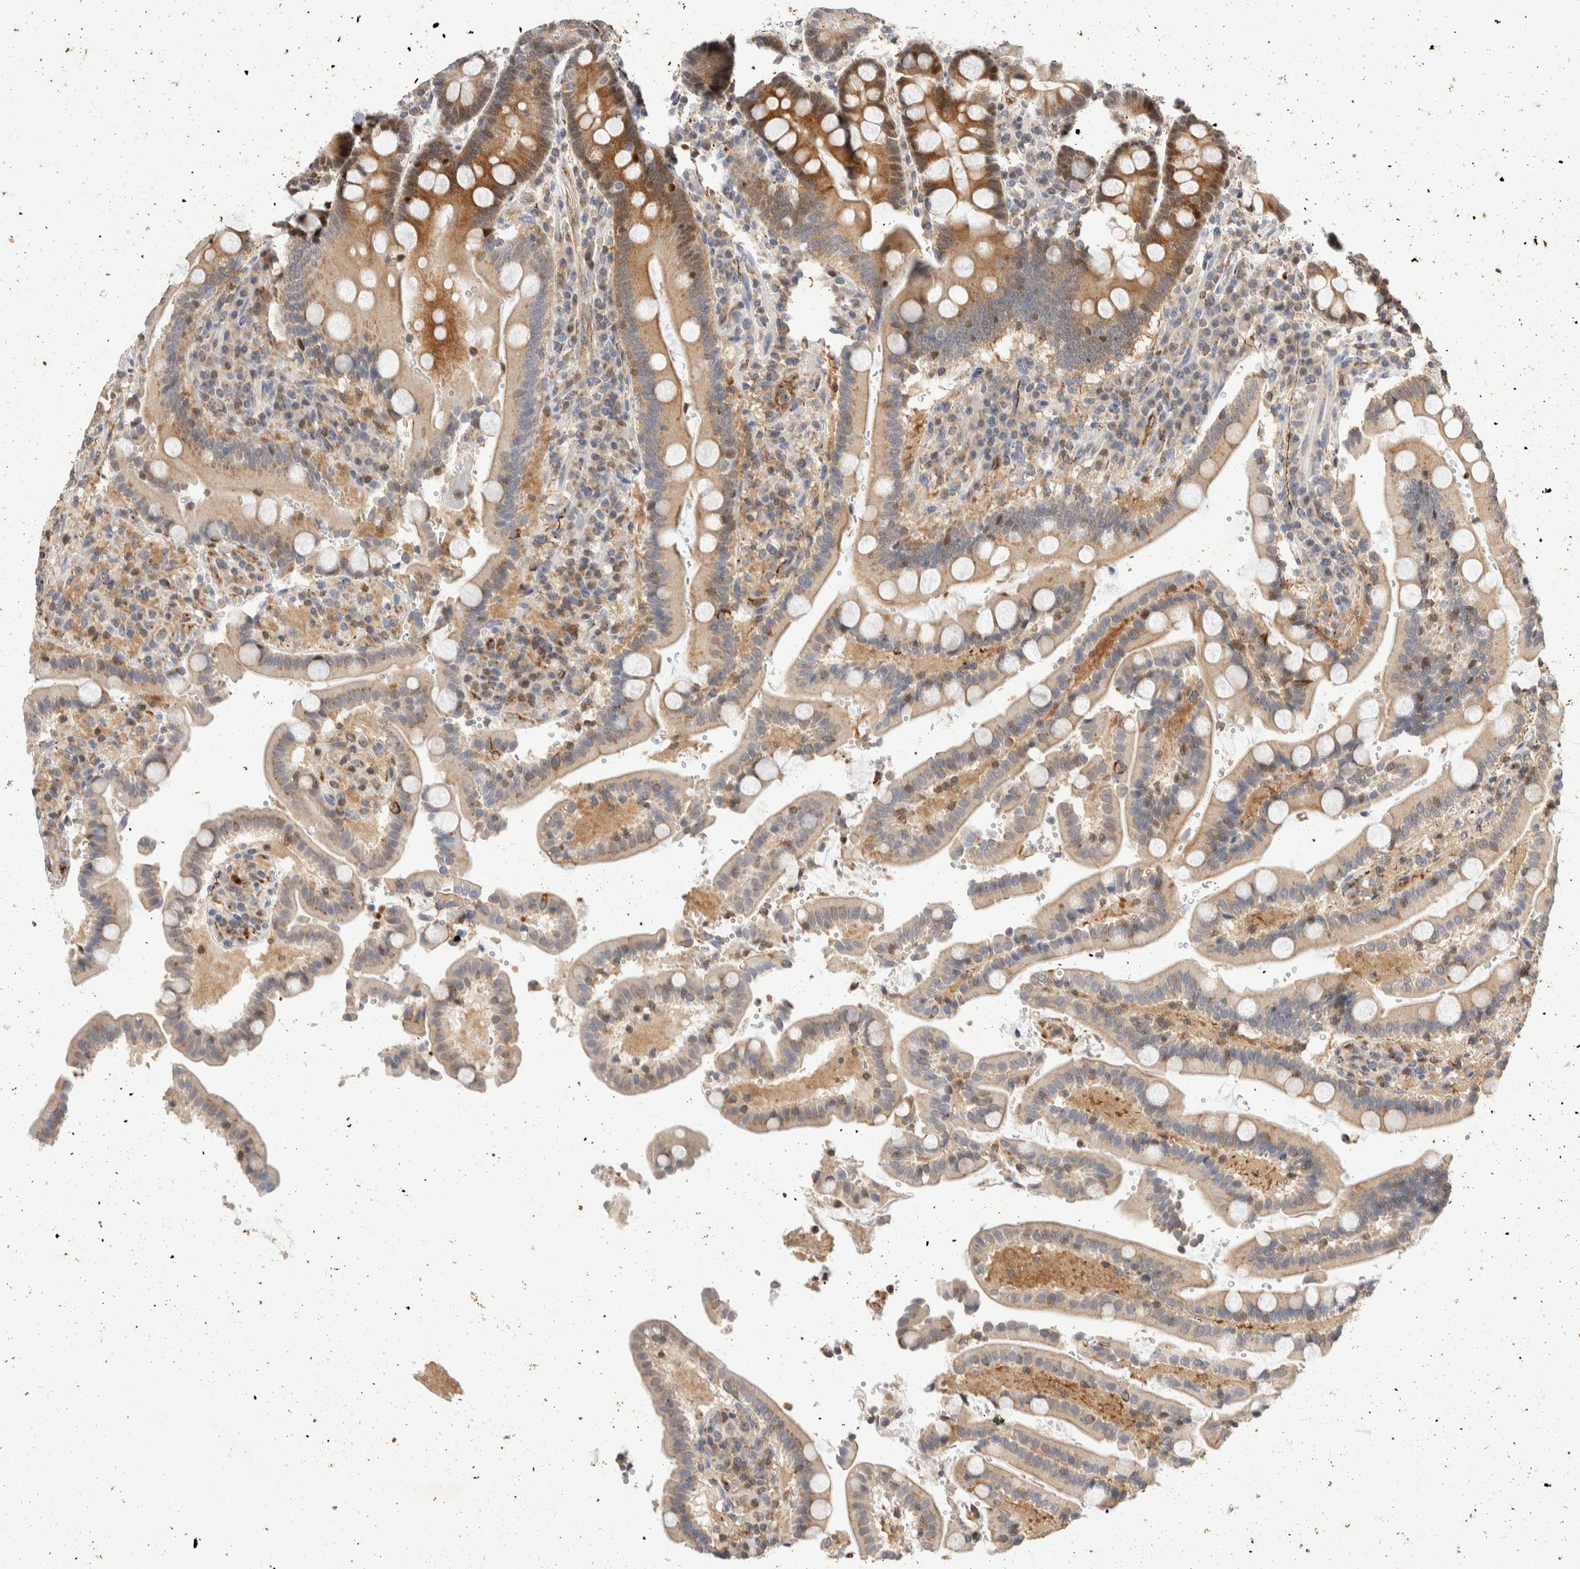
{"staining": {"intensity": "moderate", "quantity": "<25%", "location": "cytoplasmic/membranous"}, "tissue": "duodenum", "cell_type": "Glandular cells", "image_type": "normal", "snomed": [{"axis": "morphology", "description": "Normal tissue, NOS"}, {"axis": "topography", "description": "Small intestine, NOS"}], "caption": "The image shows immunohistochemical staining of unremarkable duodenum. There is moderate cytoplasmic/membranous staining is present in approximately <25% of glandular cells.", "gene": "NSMAF", "patient": {"sex": "female", "age": 71}}